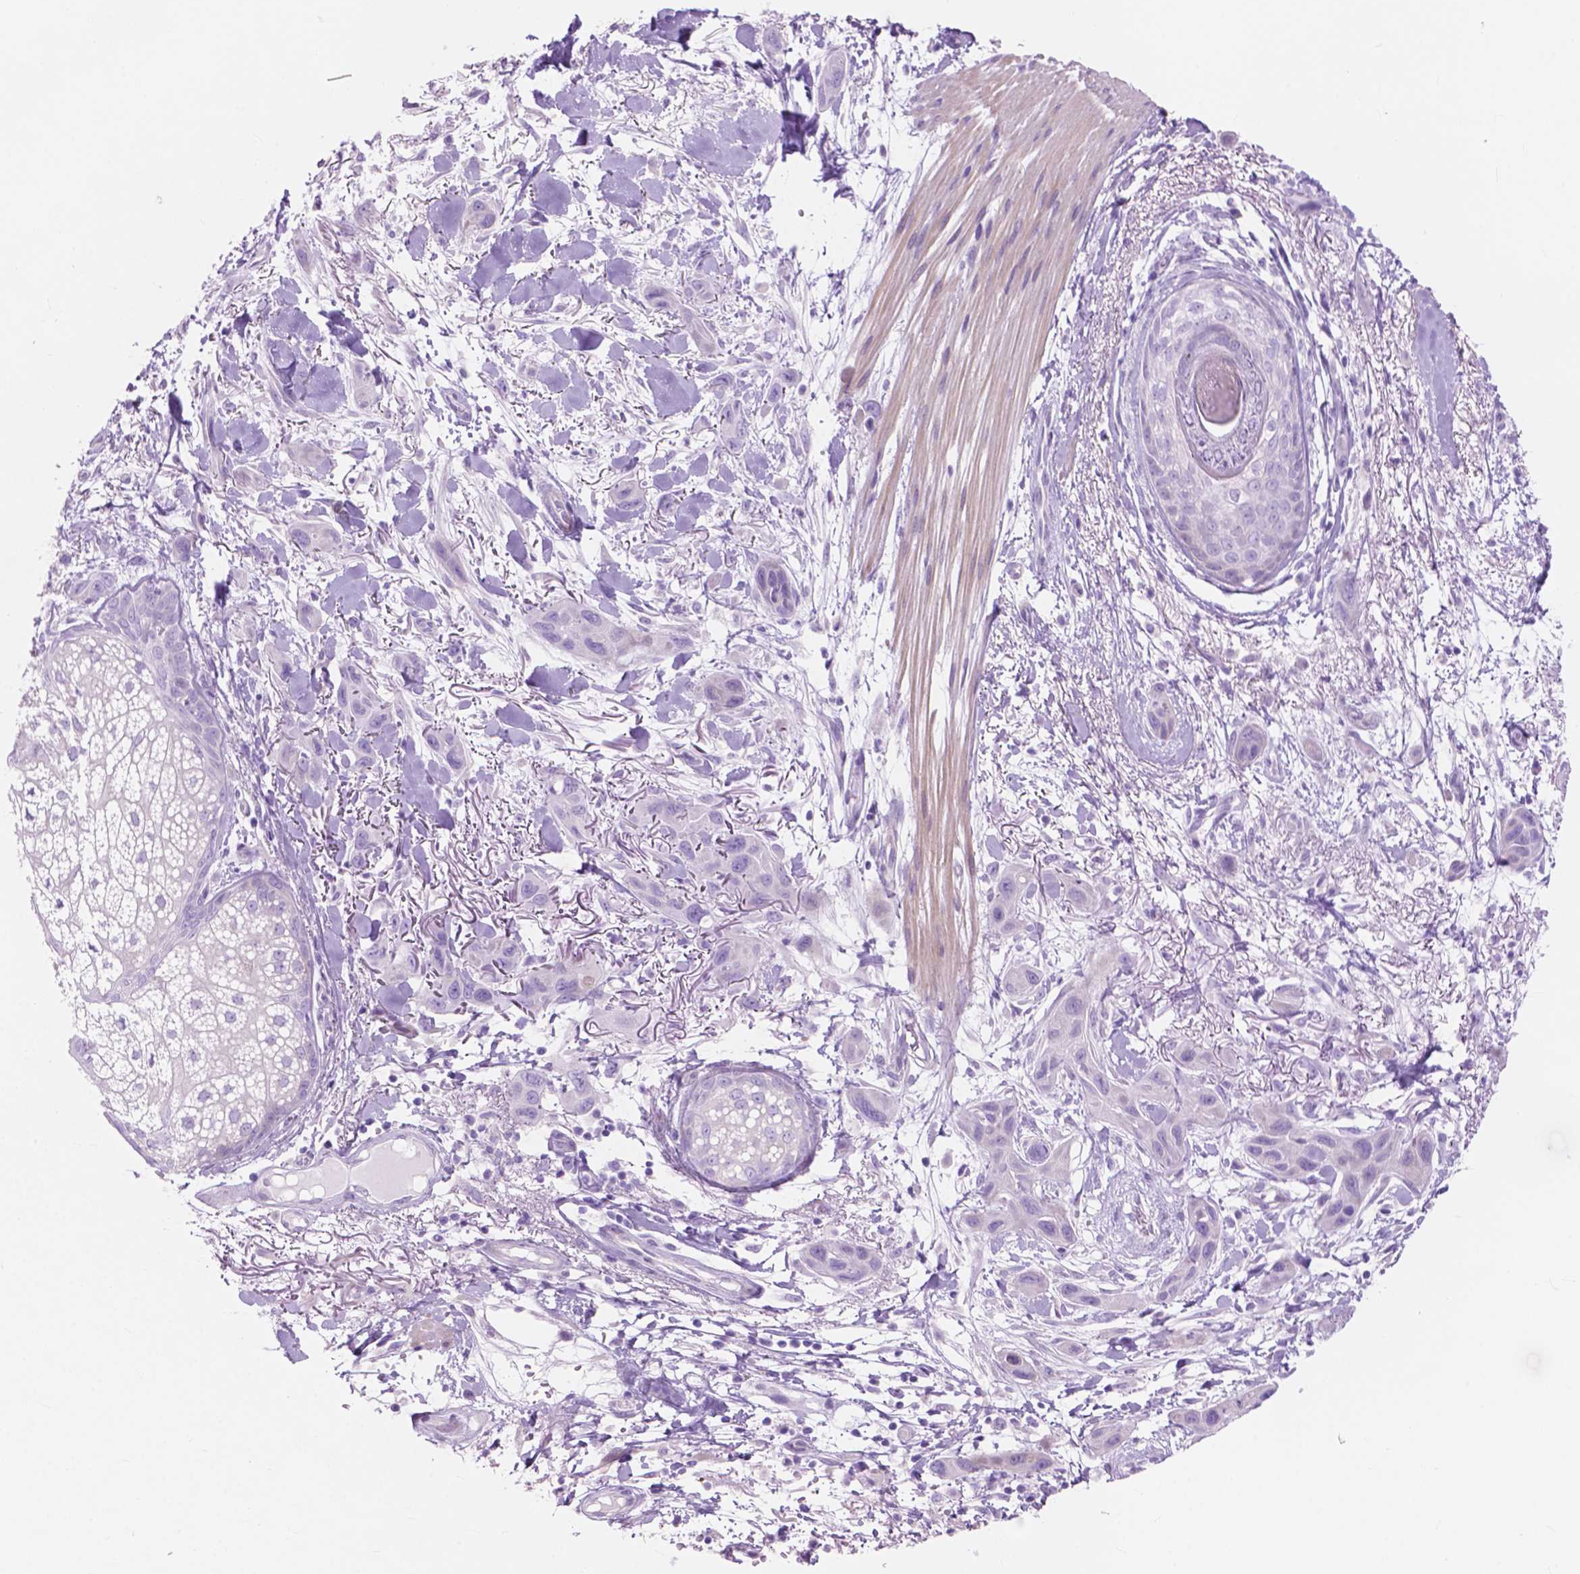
{"staining": {"intensity": "negative", "quantity": "none", "location": "none"}, "tissue": "skin cancer", "cell_type": "Tumor cells", "image_type": "cancer", "snomed": [{"axis": "morphology", "description": "Squamous cell carcinoma, NOS"}, {"axis": "topography", "description": "Skin"}], "caption": "Human skin cancer (squamous cell carcinoma) stained for a protein using immunohistochemistry exhibits no staining in tumor cells.", "gene": "MORN1", "patient": {"sex": "male", "age": 79}}